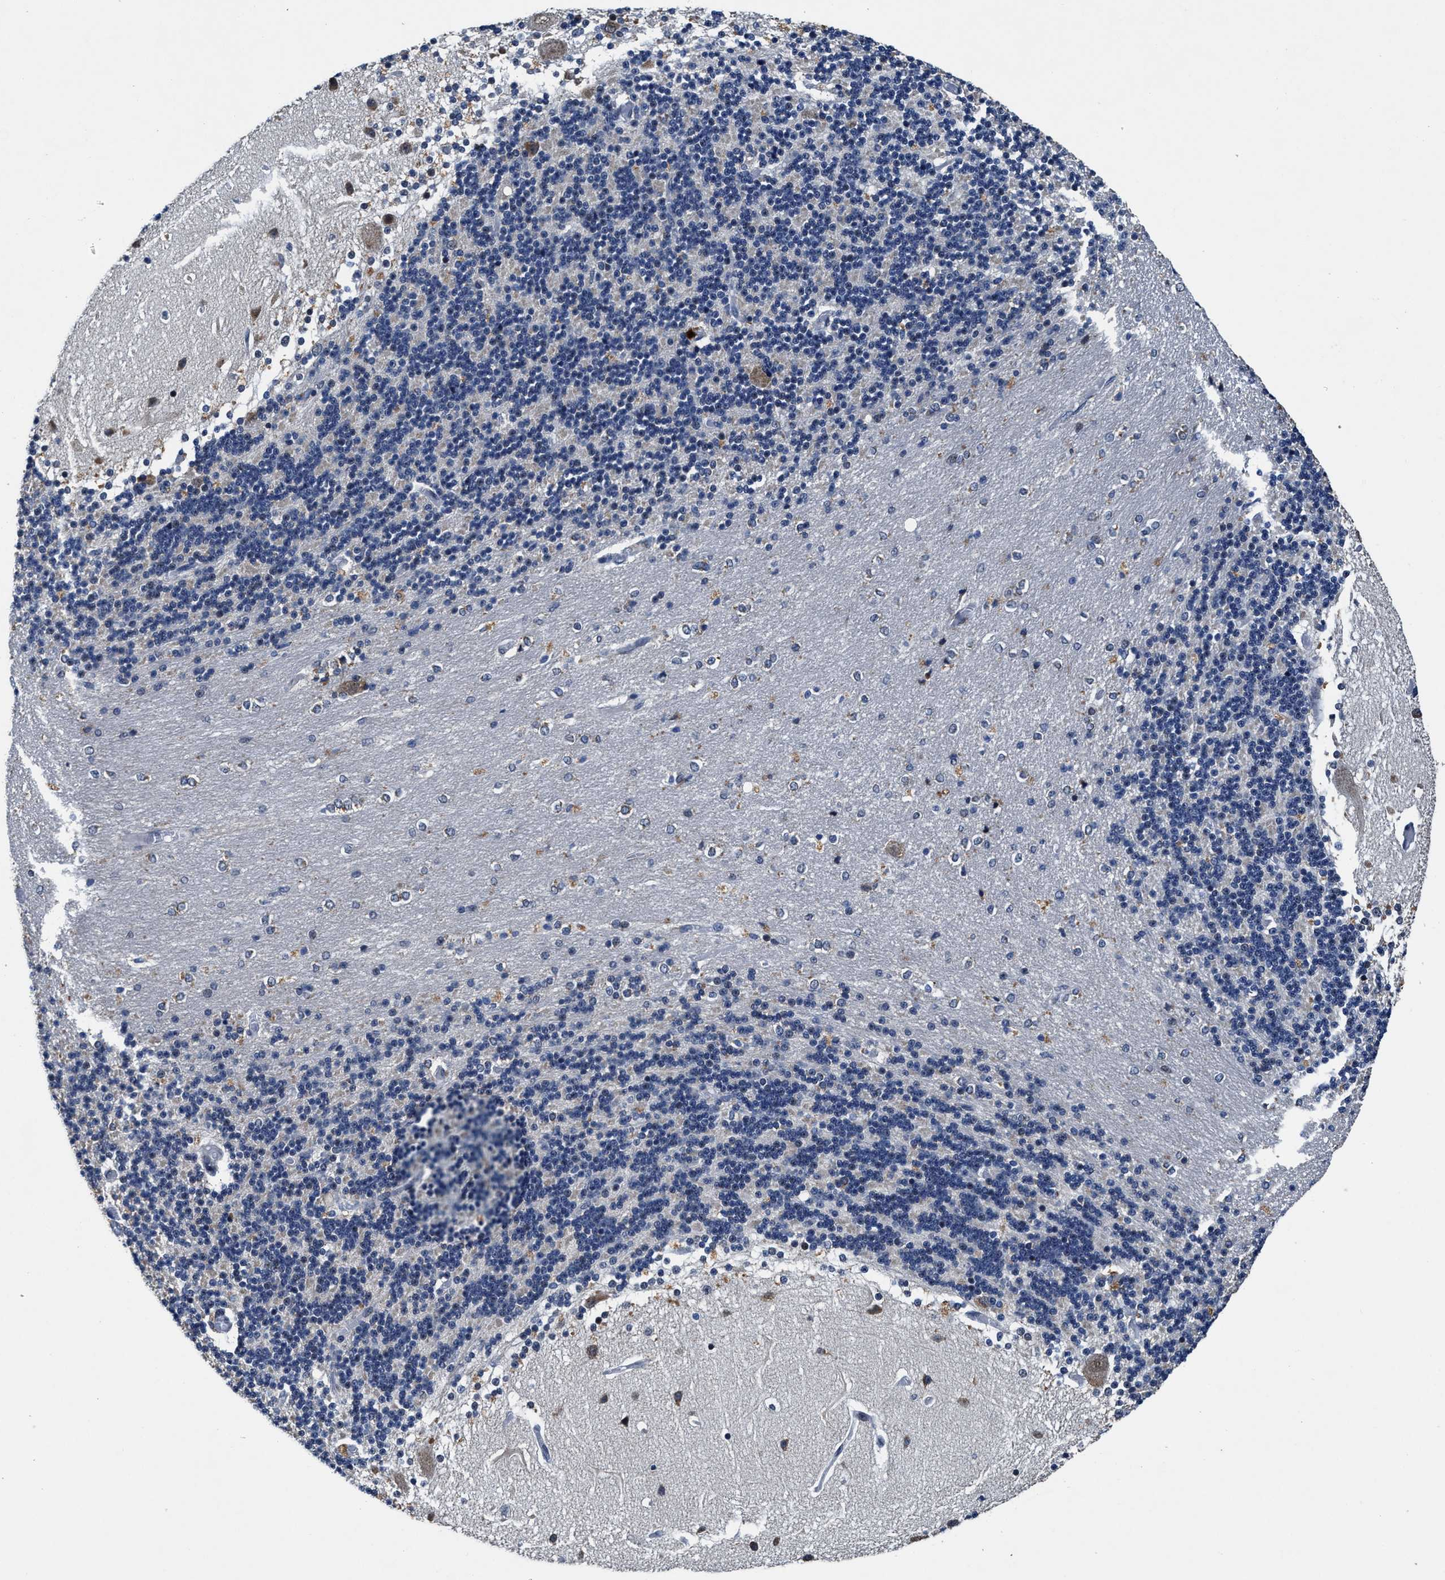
{"staining": {"intensity": "weak", "quantity": "<25%", "location": "cytoplasmic/membranous"}, "tissue": "cerebellum", "cell_type": "Cells in granular layer", "image_type": "normal", "snomed": [{"axis": "morphology", "description": "Normal tissue, NOS"}, {"axis": "topography", "description": "Cerebellum"}], "caption": "The photomicrograph exhibits no staining of cells in granular layer in normal cerebellum.", "gene": "TMEM53", "patient": {"sex": "female", "age": 54}}